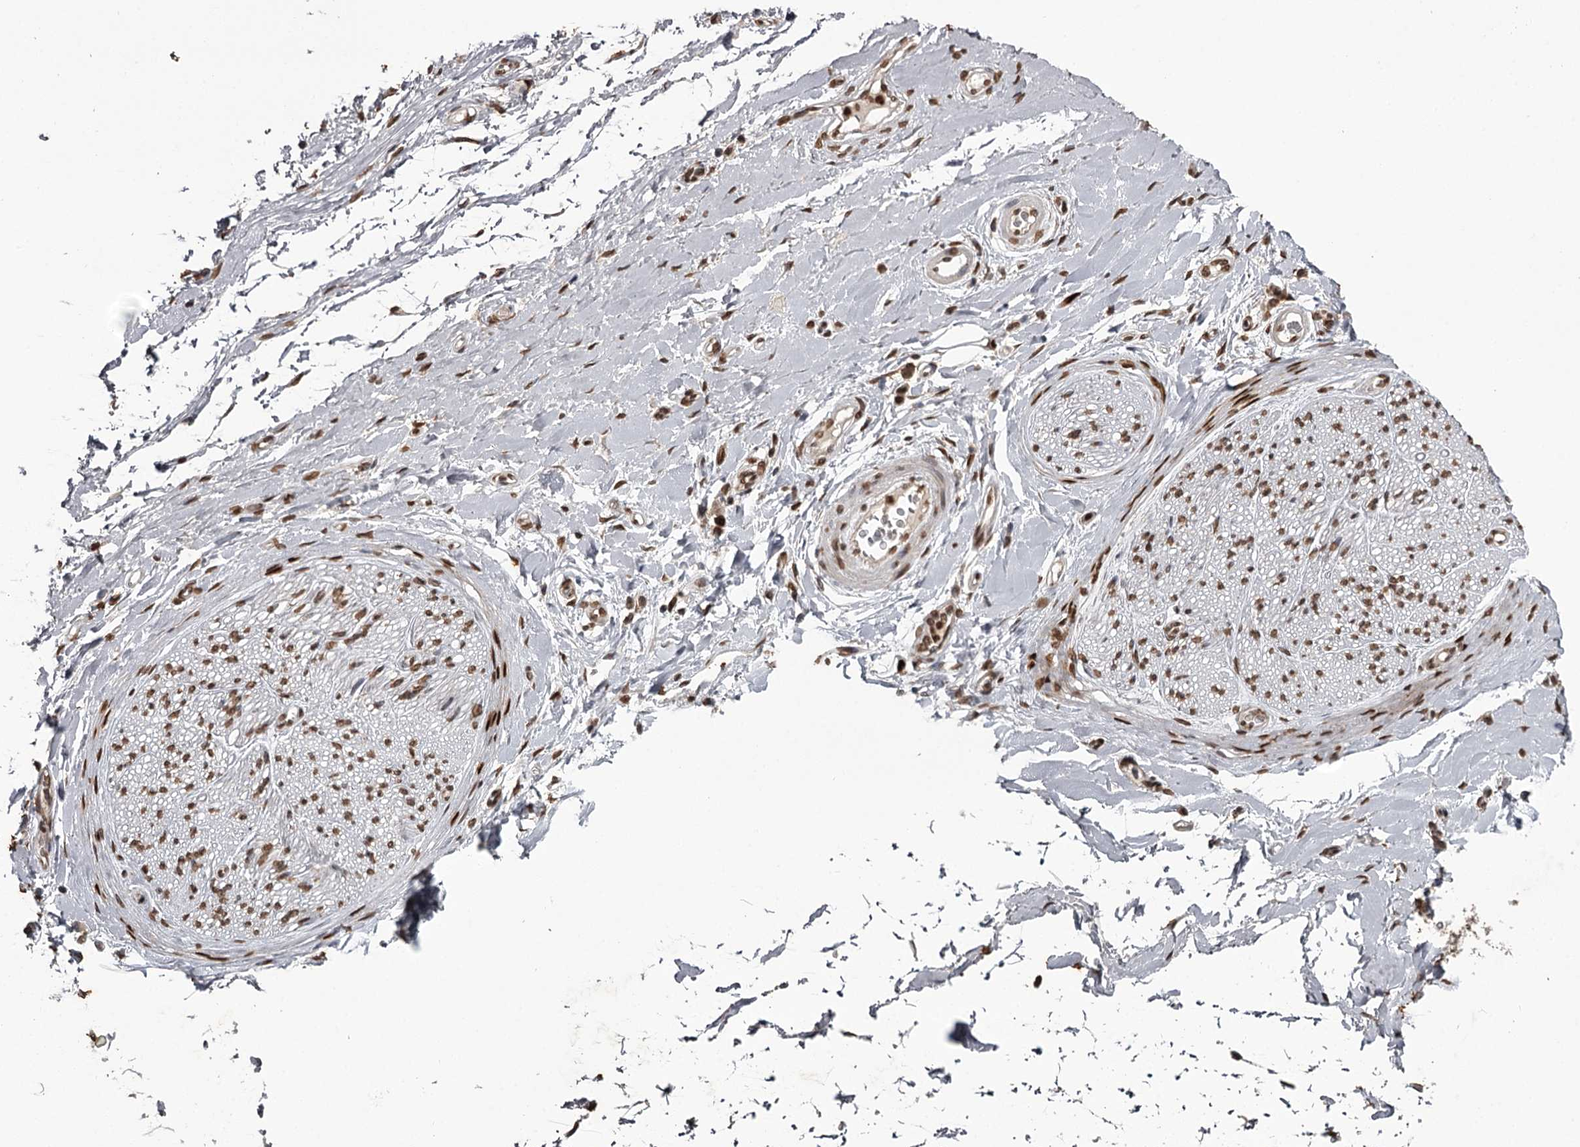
{"staining": {"intensity": "strong", "quantity": ">75%", "location": "nuclear"}, "tissue": "adipose tissue", "cell_type": "Adipocytes", "image_type": "normal", "snomed": [{"axis": "morphology", "description": "Normal tissue, NOS"}, {"axis": "morphology", "description": "Adenocarcinoma, NOS"}, {"axis": "topography", "description": "Stomach, upper"}, {"axis": "topography", "description": "Peripheral nerve tissue"}], "caption": "Protein staining of unremarkable adipose tissue demonstrates strong nuclear expression in approximately >75% of adipocytes. The protein is stained brown, and the nuclei are stained in blue (DAB IHC with brightfield microscopy, high magnification).", "gene": "THYN1", "patient": {"sex": "male", "age": 62}}